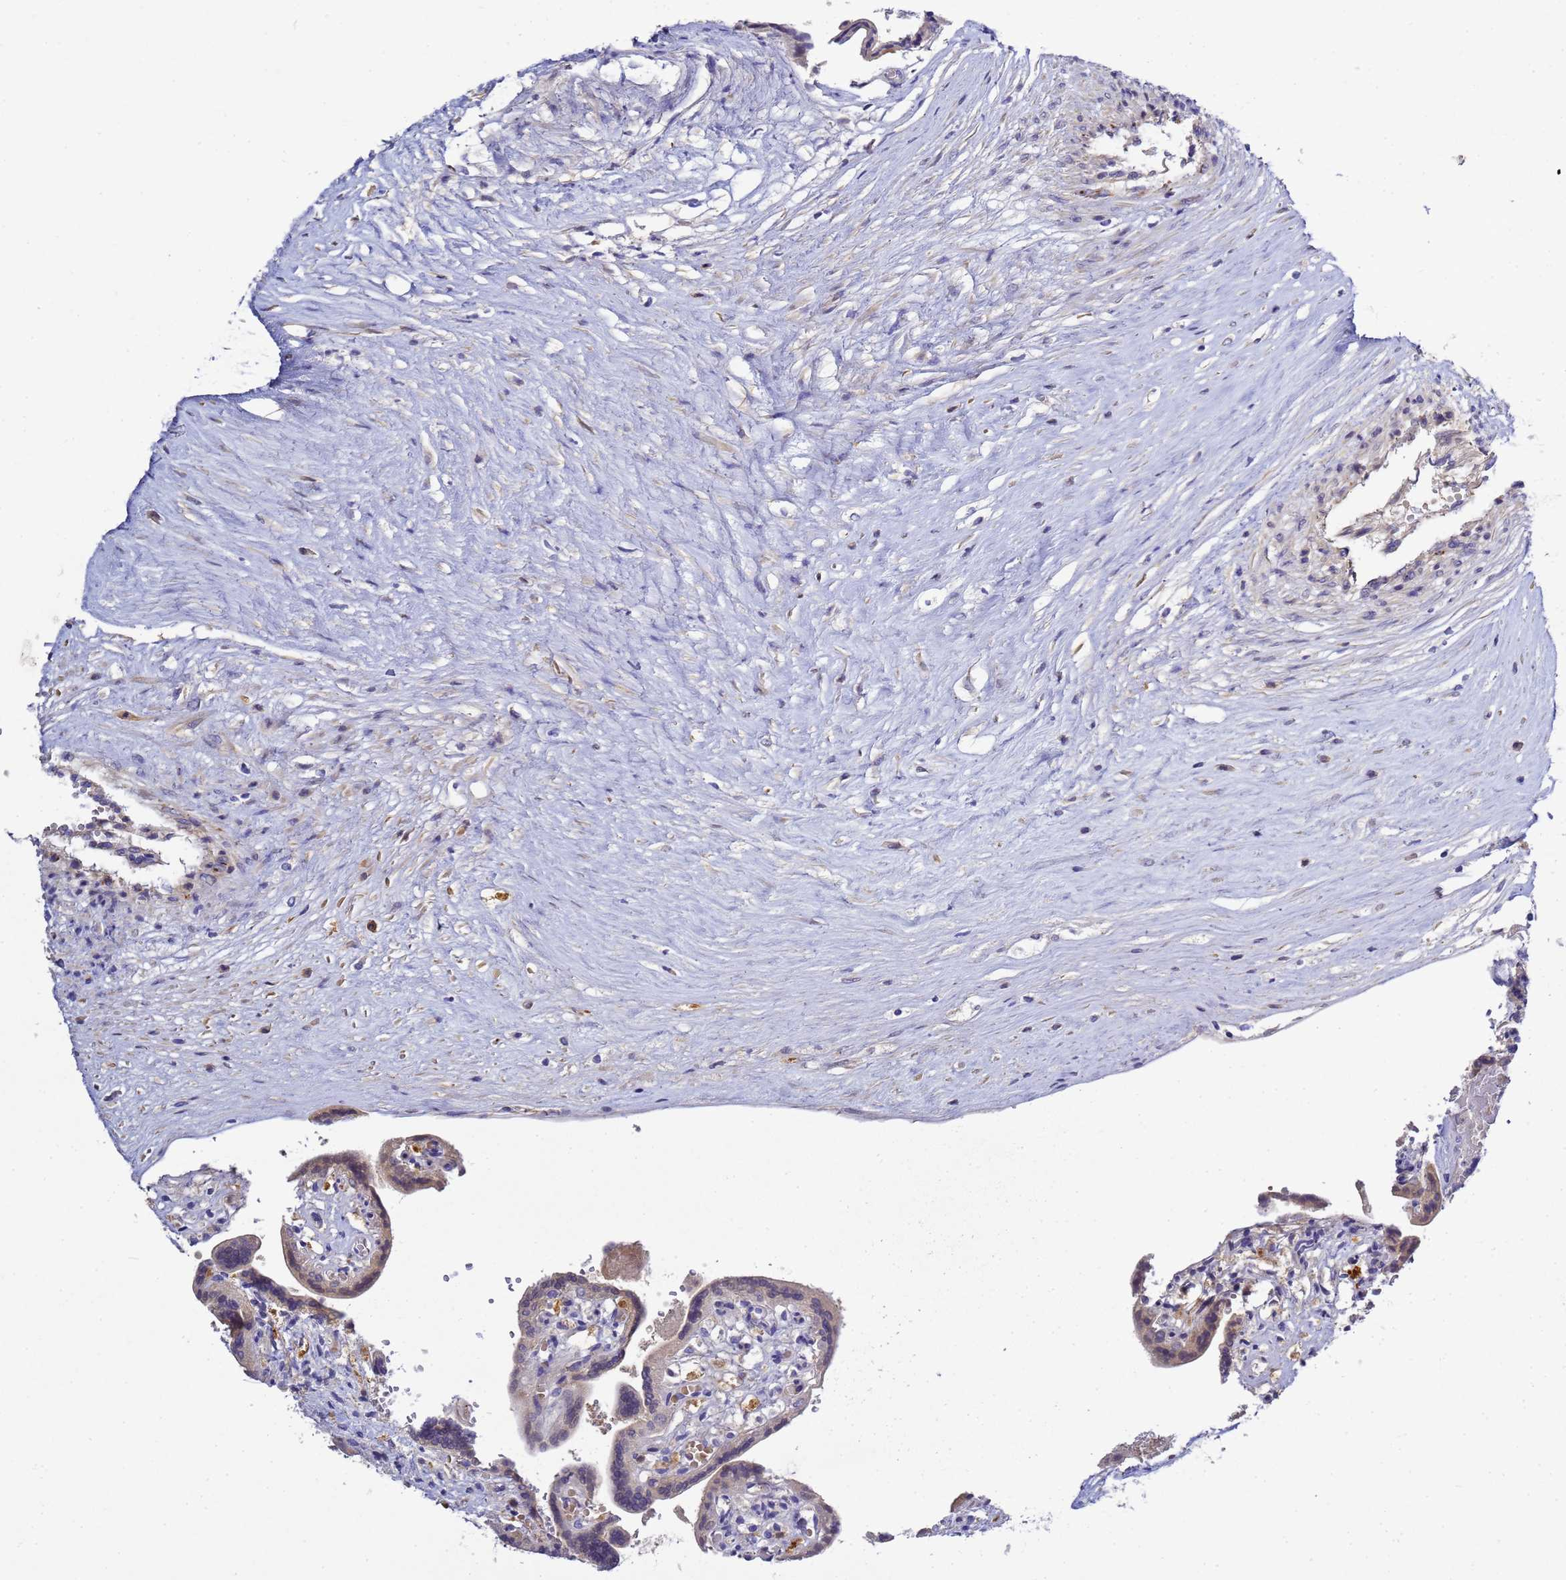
{"staining": {"intensity": "weak", "quantity": "25%-75%", "location": "cytoplasmic/membranous"}, "tissue": "placenta", "cell_type": "Trophoblastic cells", "image_type": "normal", "snomed": [{"axis": "morphology", "description": "Normal tissue, NOS"}, {"axis": "topography", "description": "Placenta"}], "caption": "Weak cytoplasmic/membranous staining is seen in about 25%-75% of trophoblastic cells in benign placenta.", "gene": "TBCD", "patient": {"sex": "female", "age": 37}}